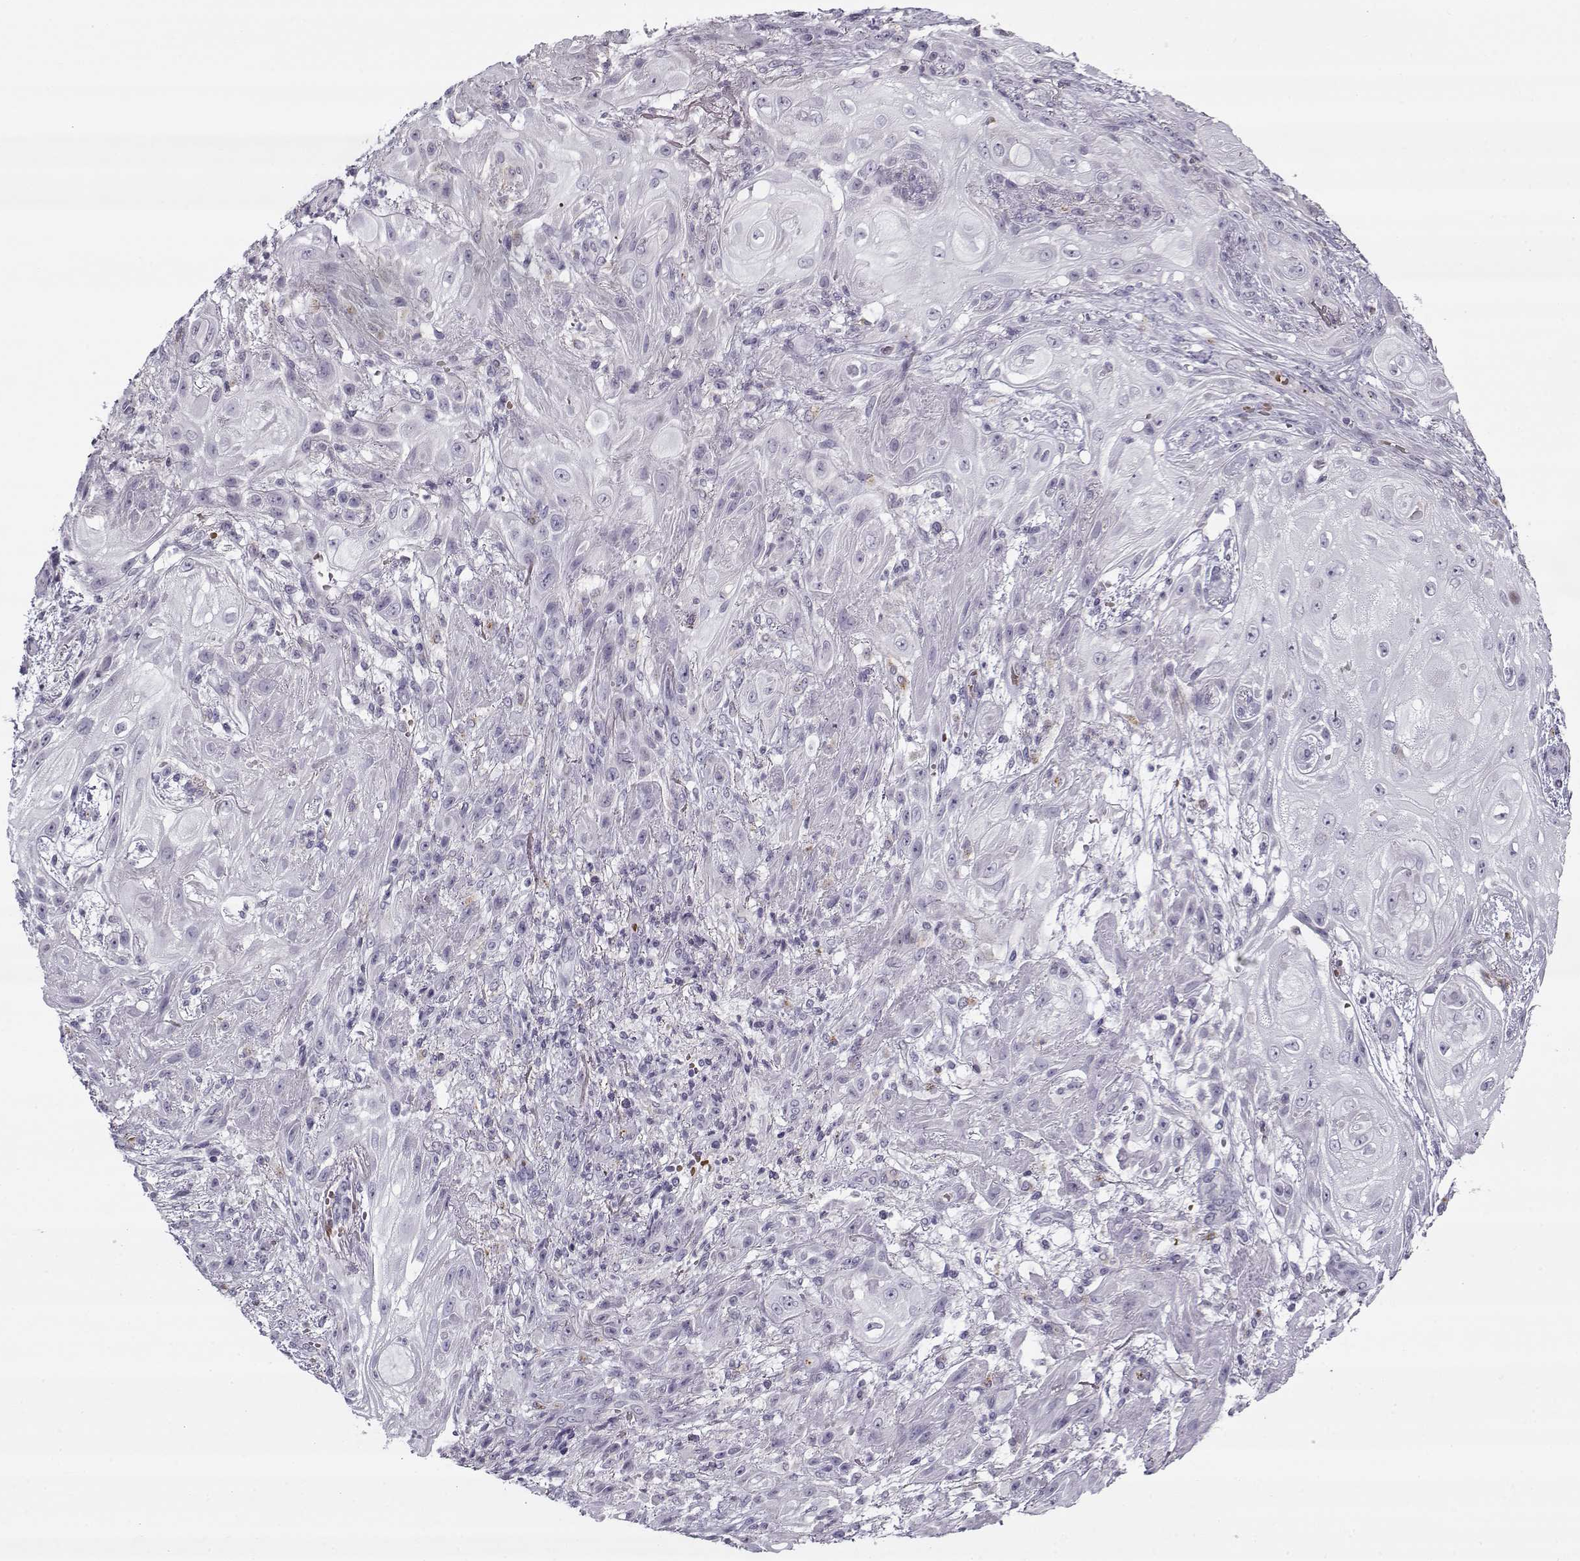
{"staining": {"intensity": "negative", "quantity": "none", "location": "none"}, "tissue": "skin cancer", "cell_type": "Tumor cells", "image_type": "cancer", "snomed": [{"axis": "morphology", "description": "Squamous cell carcinoma, NOS"}, {"axis": "topography", "description": "Skin"}], "caption": "Tumor cells are negative for brown protein staining in skin cancer.", "gene": "SNCA", "patient": {"sex": "male", "age": 62}}